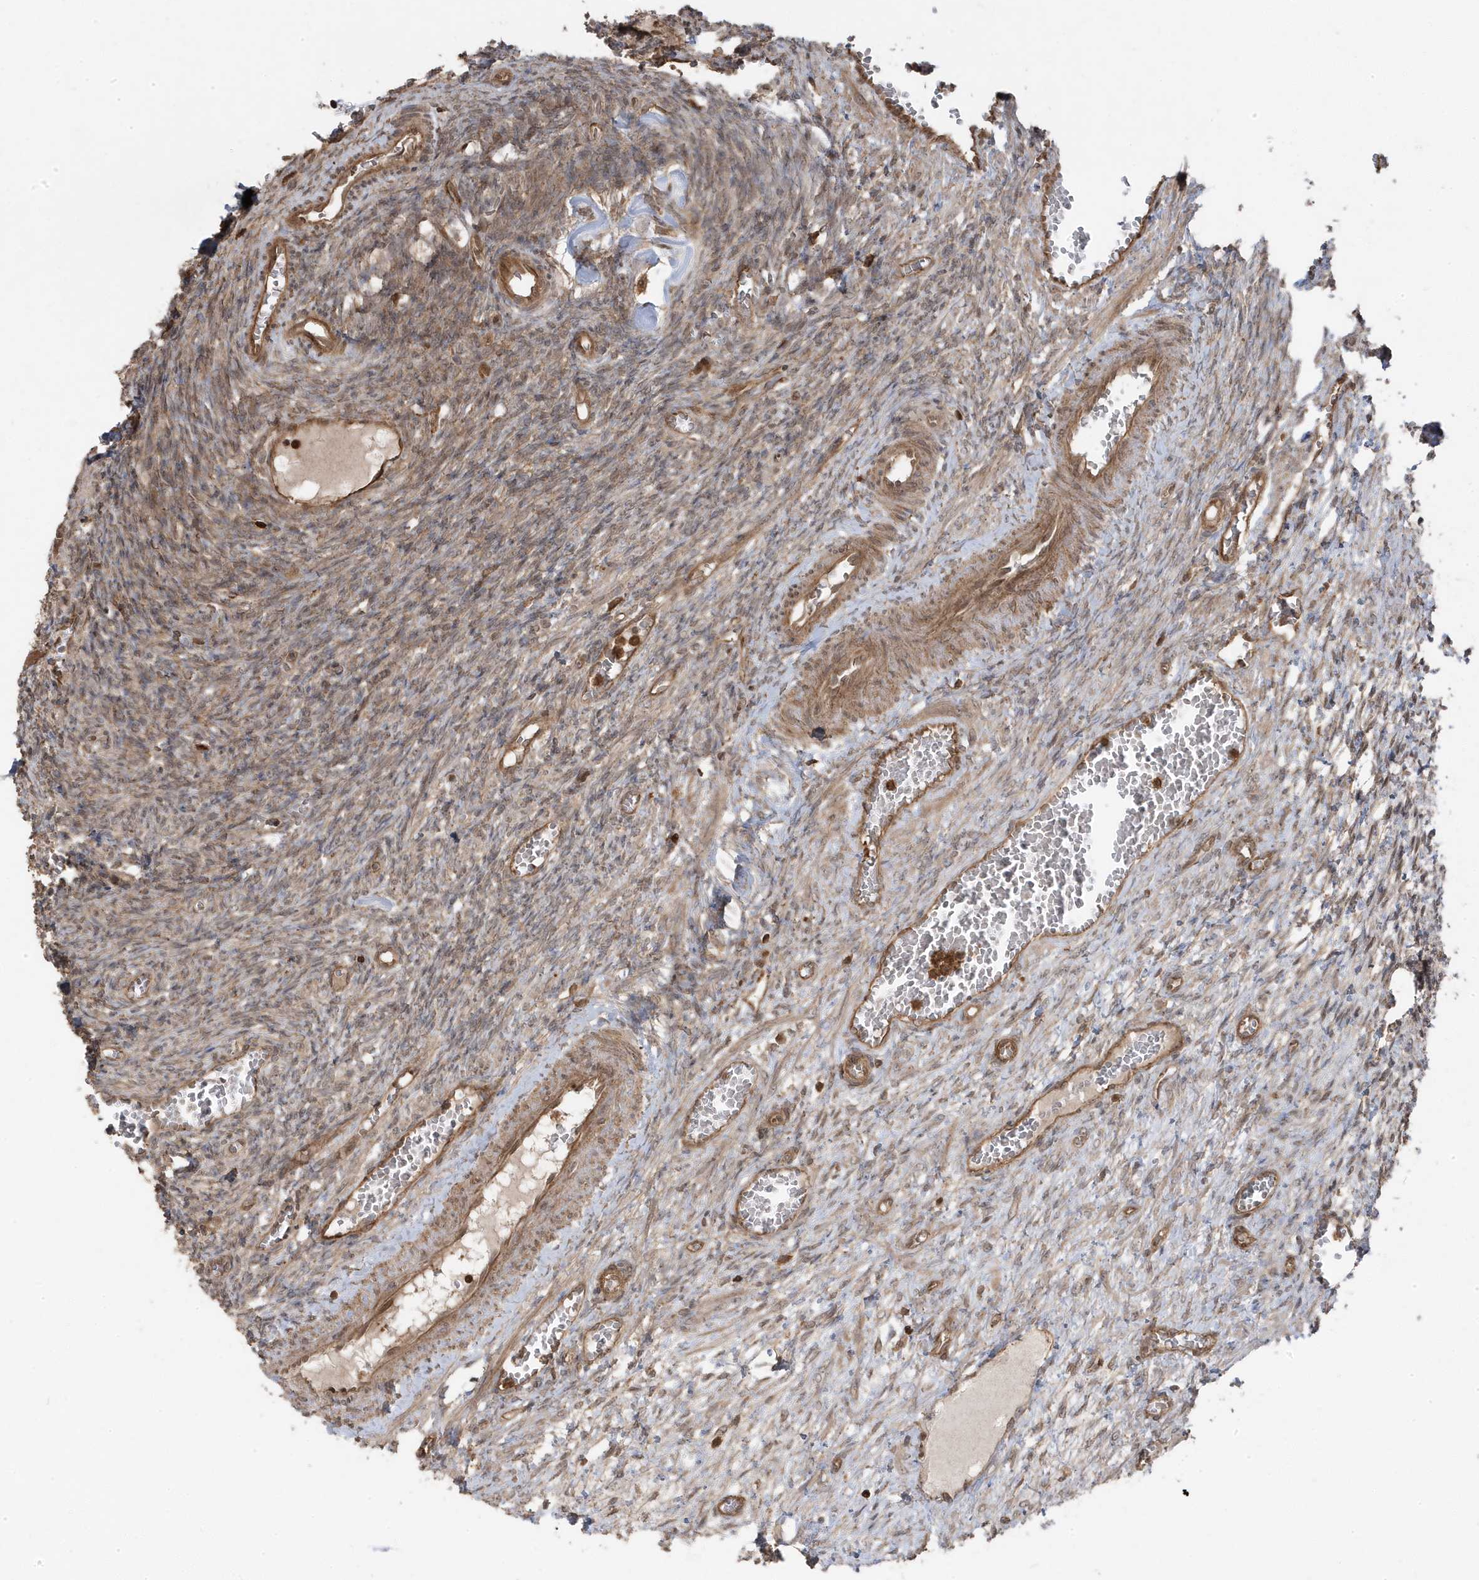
{"staining": {"intensity": "weak", "quantity": "25%-75%", "location": "cytoplasmic/membranous"}, "tissue": "ovary", "cell_type": "Ovarian stroma cells", "image_type": "normal", "snomed": [{"axis": "morphology", "description": "Normal tissue, NOS"}, {"axis": "topography", "description": "Ovary"}], "caption": "IHC photomicrograph of benign ovary: ovary stained using immunohistochemistry displays low levels of weak protein expression localized specifically in the cytoplasmic/membranous of ovarian stroma cells, appearing as a cytoplasmic/membranous brown color.", "gene": "ASAP1", "patient": {"sex": "female", "age": 27}}